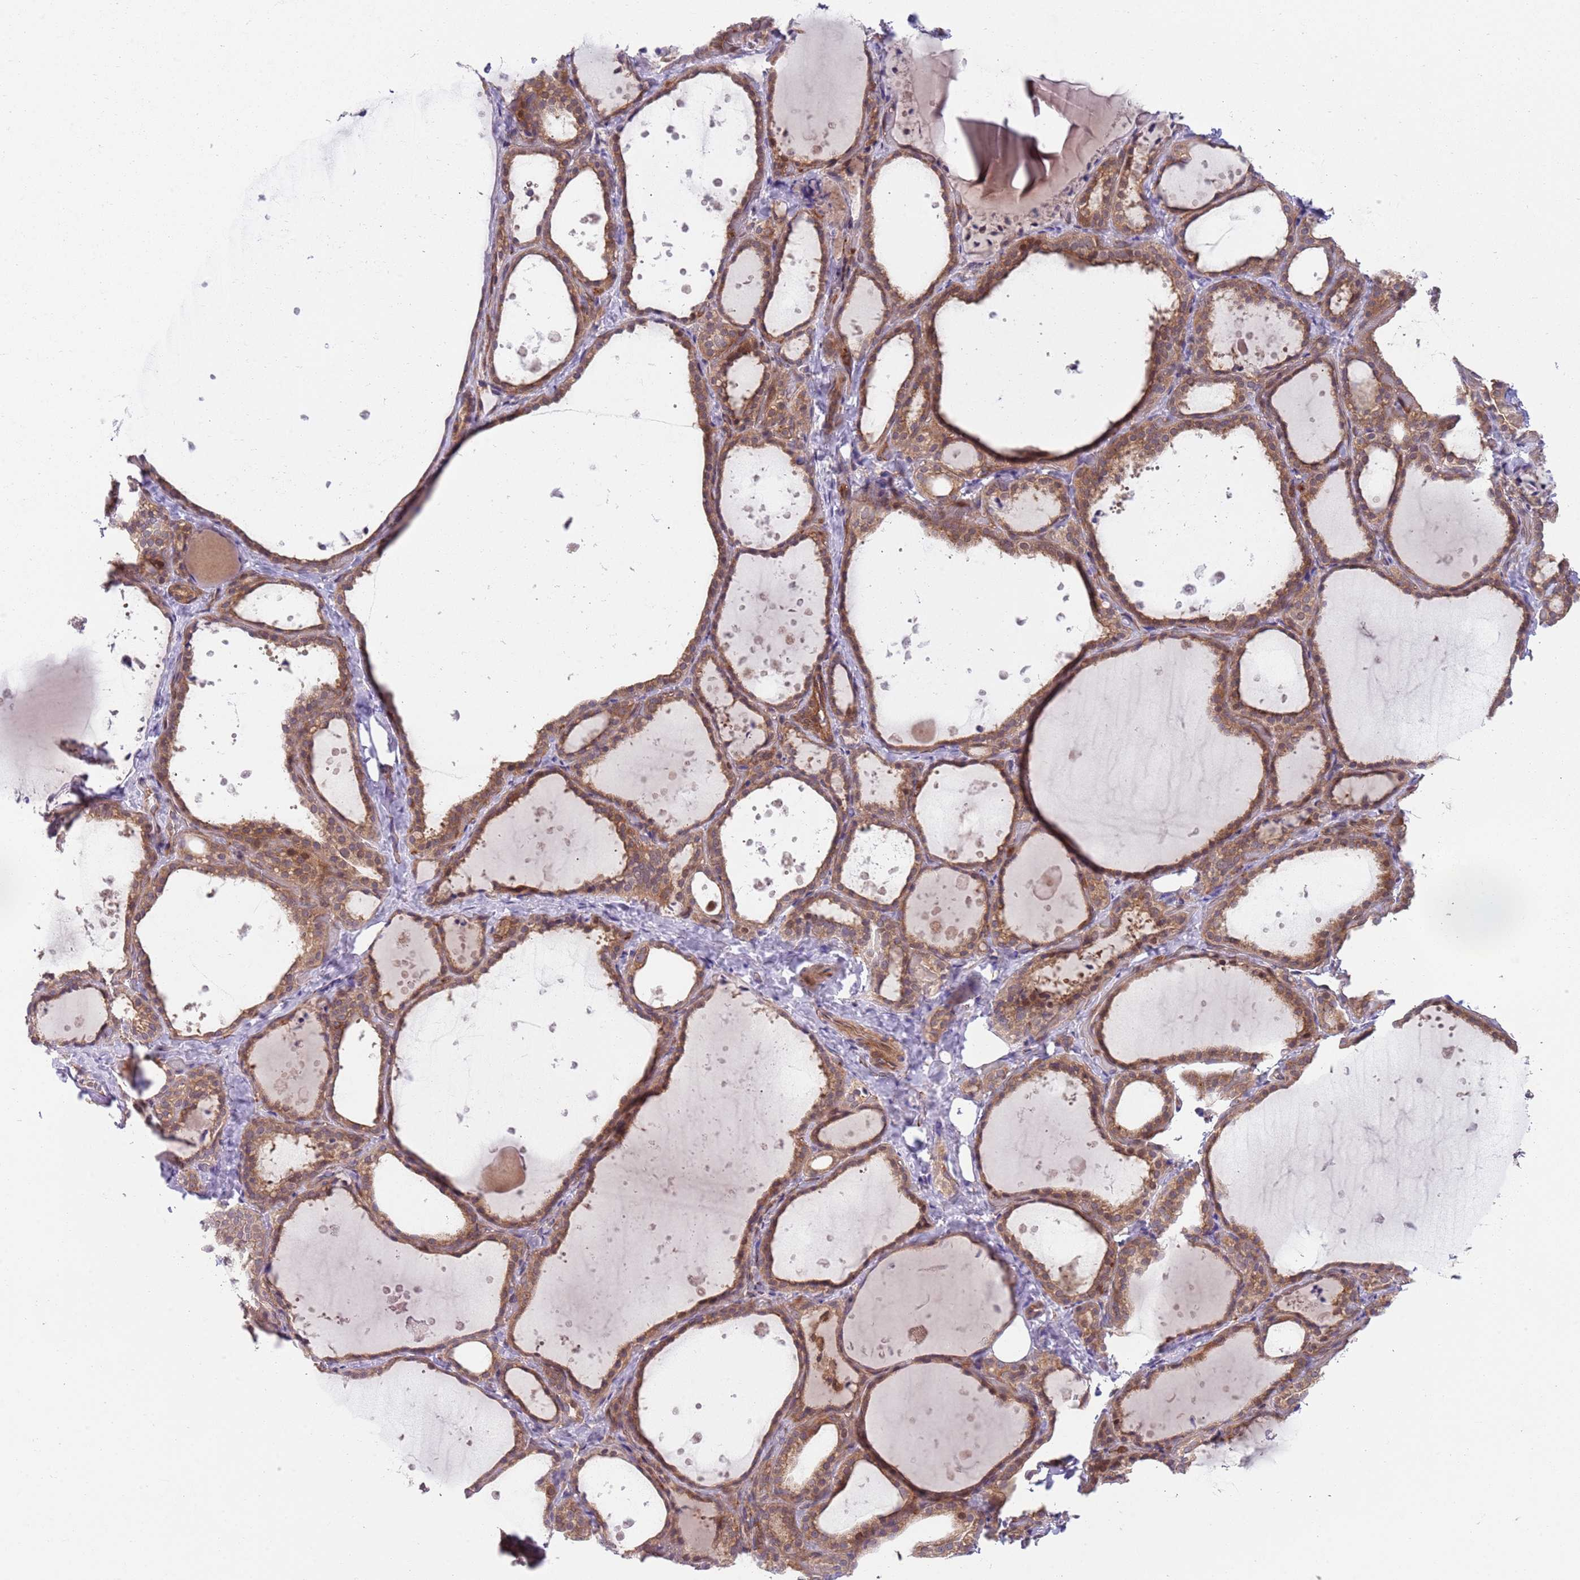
{"staining": {"intensity": "moderate", "quantity": ">75%", "location": "cytoplasmic/membranous,nuclear"}, "tissue": "thyroid gland", "cell_type": "Glandular cells", "image_type": "normal", "snomed": [{"axis": "morphology", "description": "Normal tissue, NOS"}, {"axis": "topography", "description": "Thyroid gland"}], "caption": "Moderate cytoplasmic/membranous,nuclear protein expression is present in approximately >75% of glandular cells in thyroid gland. (DAB IHC with brightfield microscopy, high magnification).", "gene": "GGA1", "patient": {"sex": "female", "age": 44}}